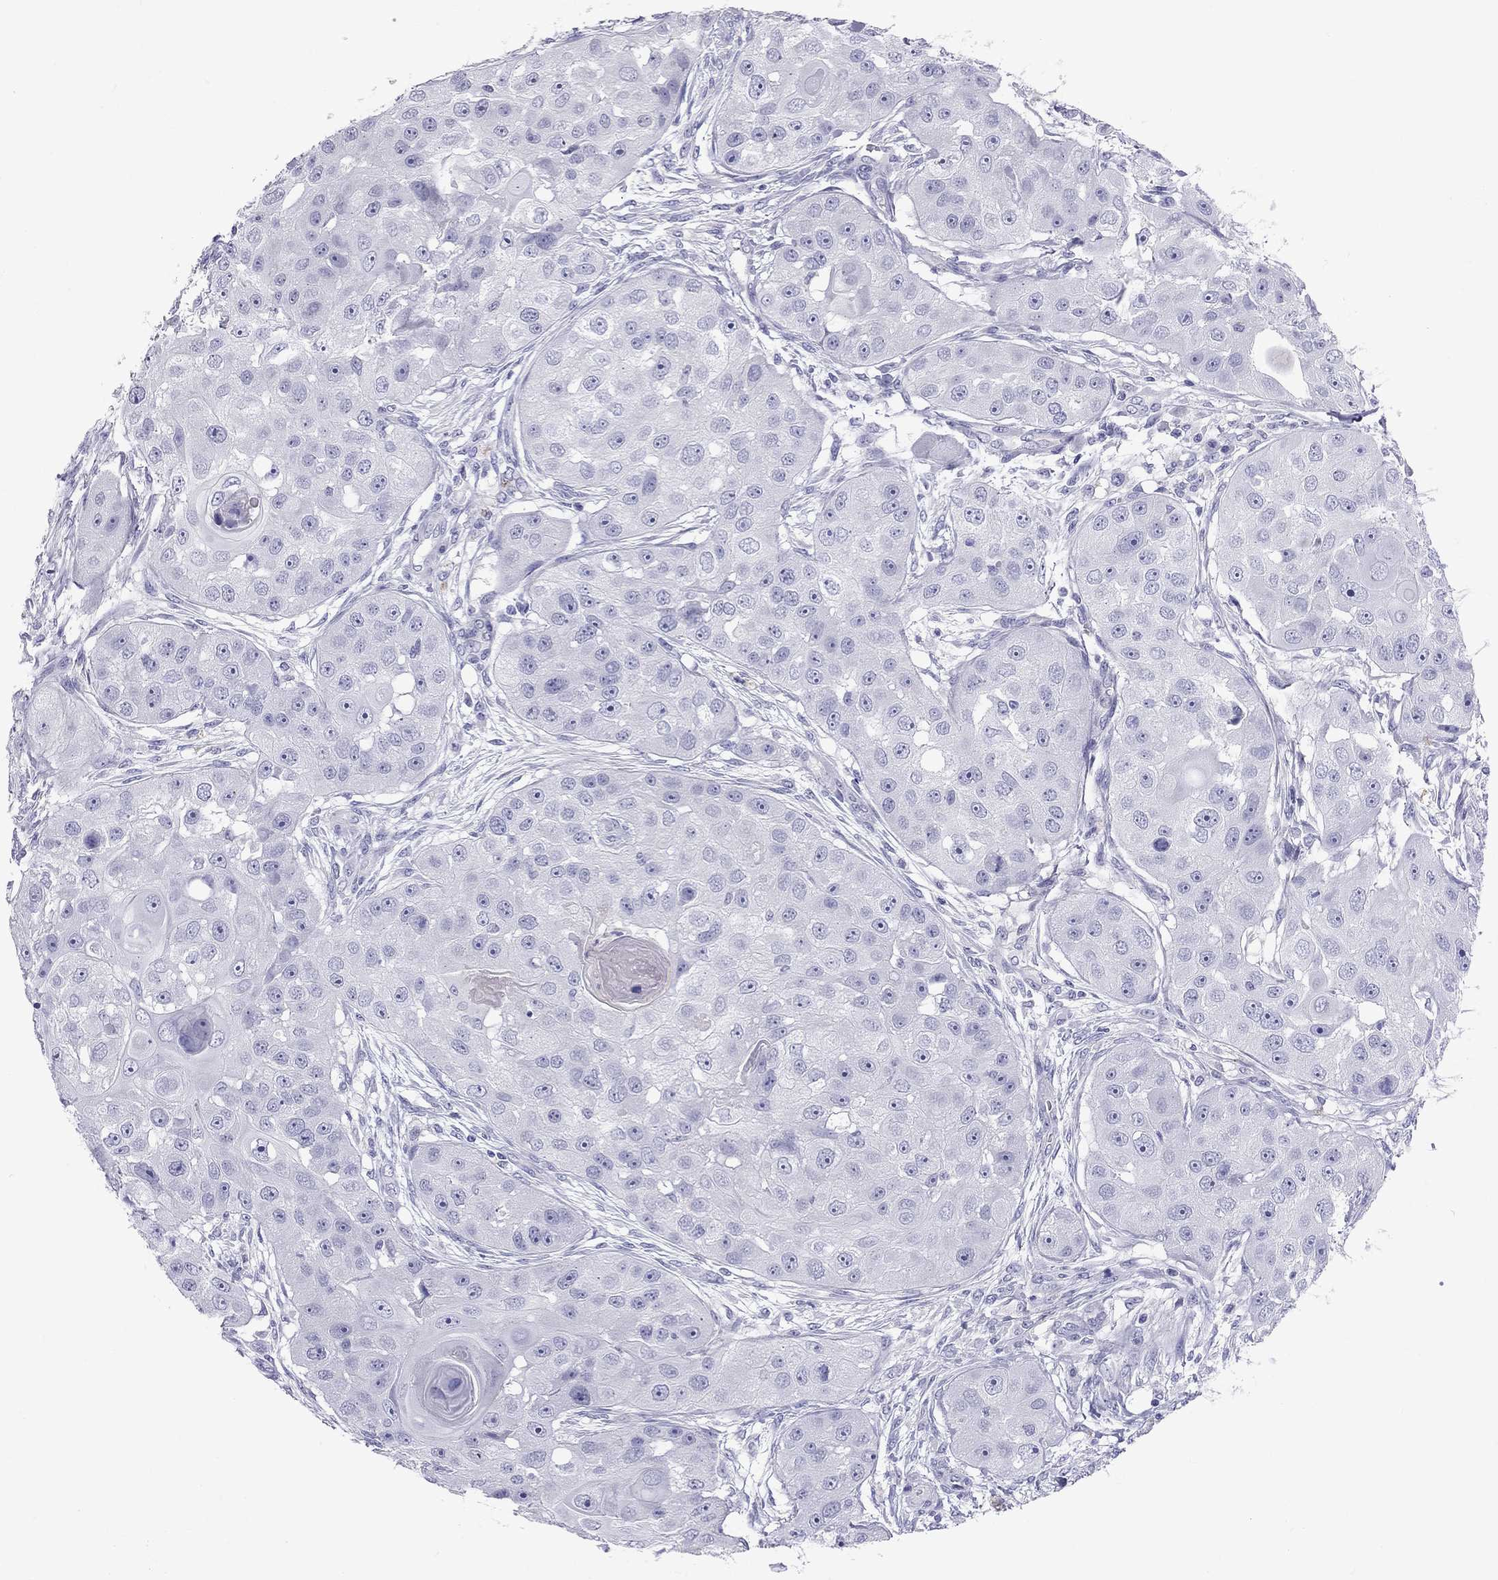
{"staining": {"intensity": "negative", "quantity": "none", "location": "none"}, "tissue": "head and neck cancer", "cell_type": "Tumor cells", "image_type": "cancer", "snomed": [{"axis": "morphology", "description": "Squamous cell carcinoma, NOS"}, {"axis": "topography", "description": "Head-Neck"}], "caption": "High power microscopy micrograph of an immunohistochemistry histopathology image of head and neck cancer (squamous cell carcinoma), revealing no significant staining in tumor cells.", "gene": "FSCN3", "patient": {"sex": "male", "age": 51}}